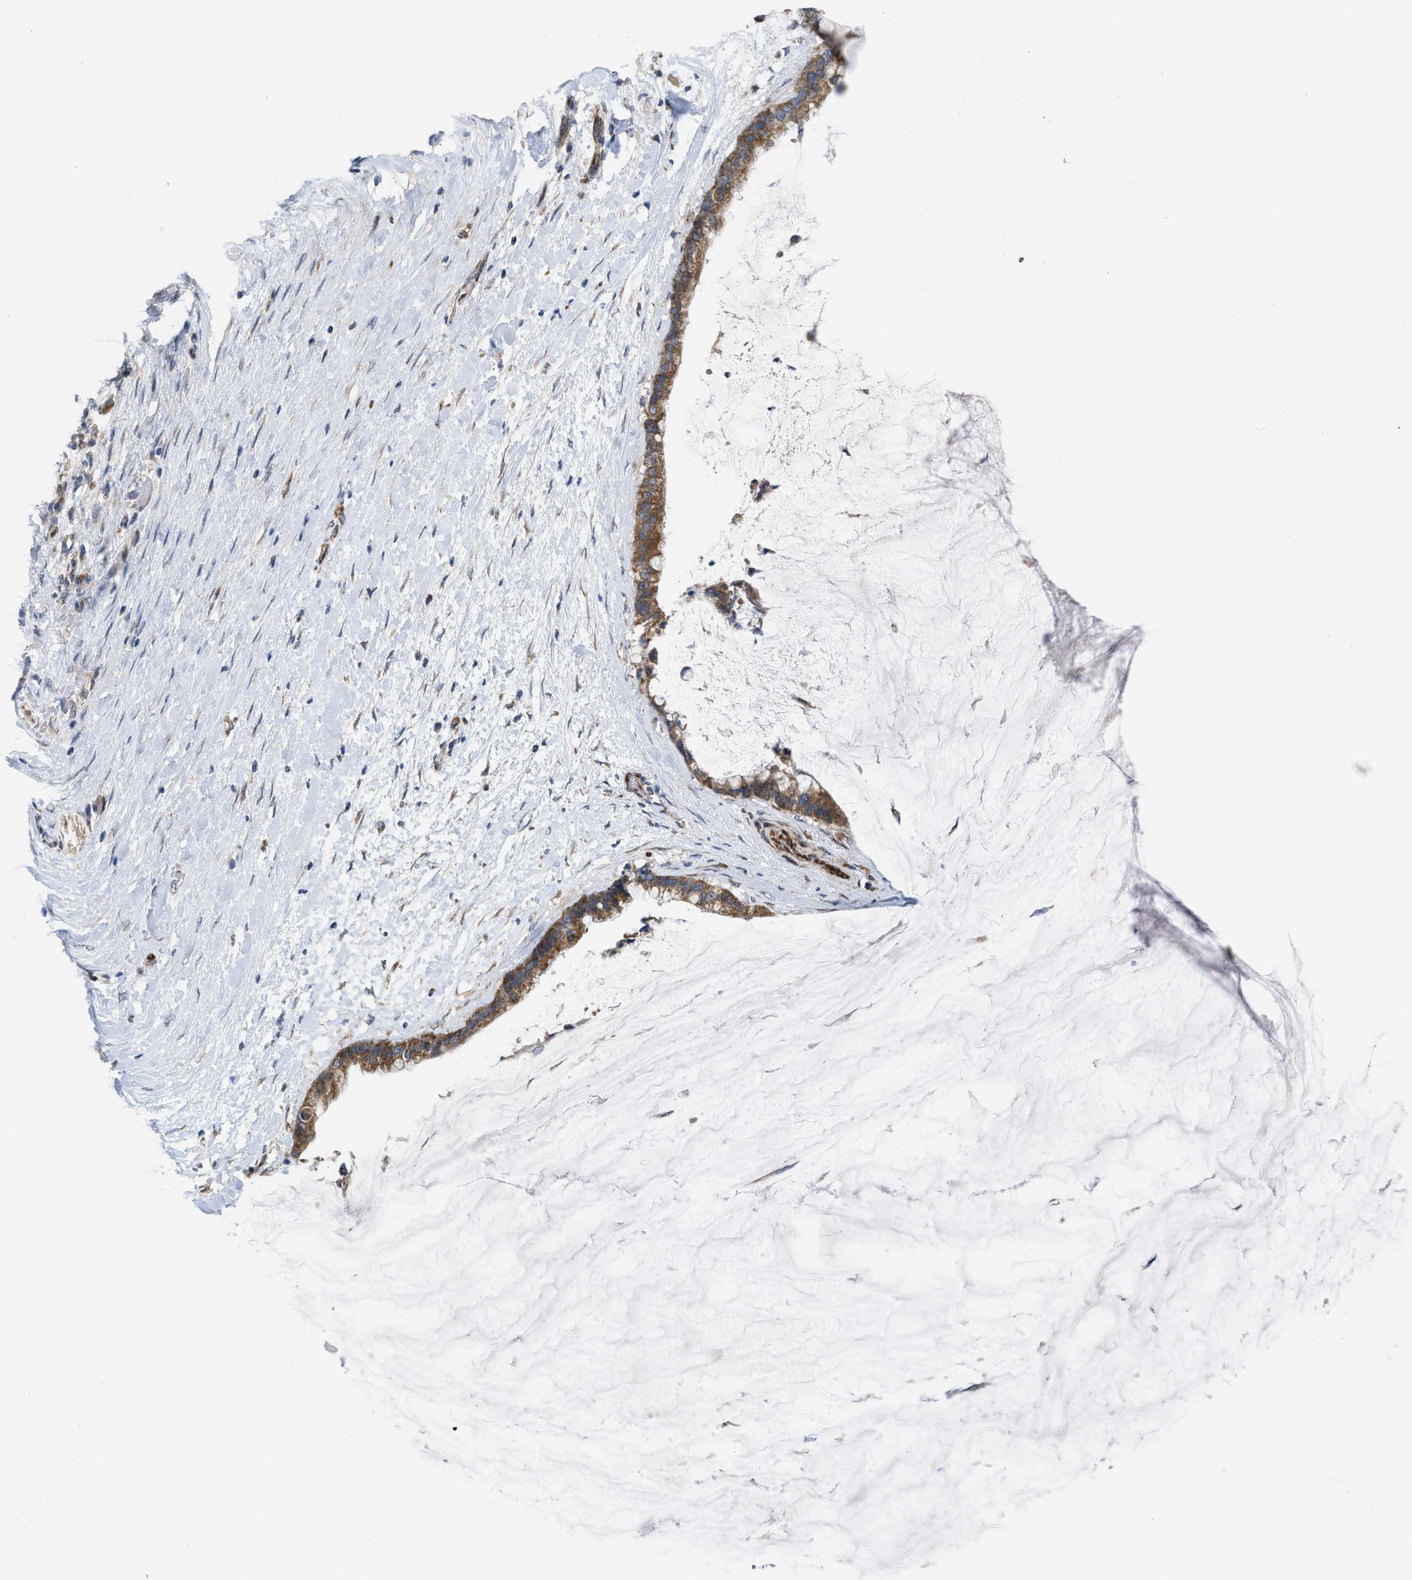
{"staining": {"intensity": "moderate", "quantity": ">75%", "location": "cytoplasmic/membranous"}, "tissue": "pancreatic cancer", "cell_type": "Tumor cells", "image_type": "cancer", "snomed": [{"axis": "morphology", "description": "Adenocarcinoma, NOS"}, {"axis": "topography", "description": "Pancreas"}], "caption": "Pancreatic adenocarcinoma stained for a protein (brown) reveals moderate cytoplasmic/membranous positive staining in about >75% of tumor cells.", "gene": "EOGT", "patient": {"sex": "male", "age": 41}}